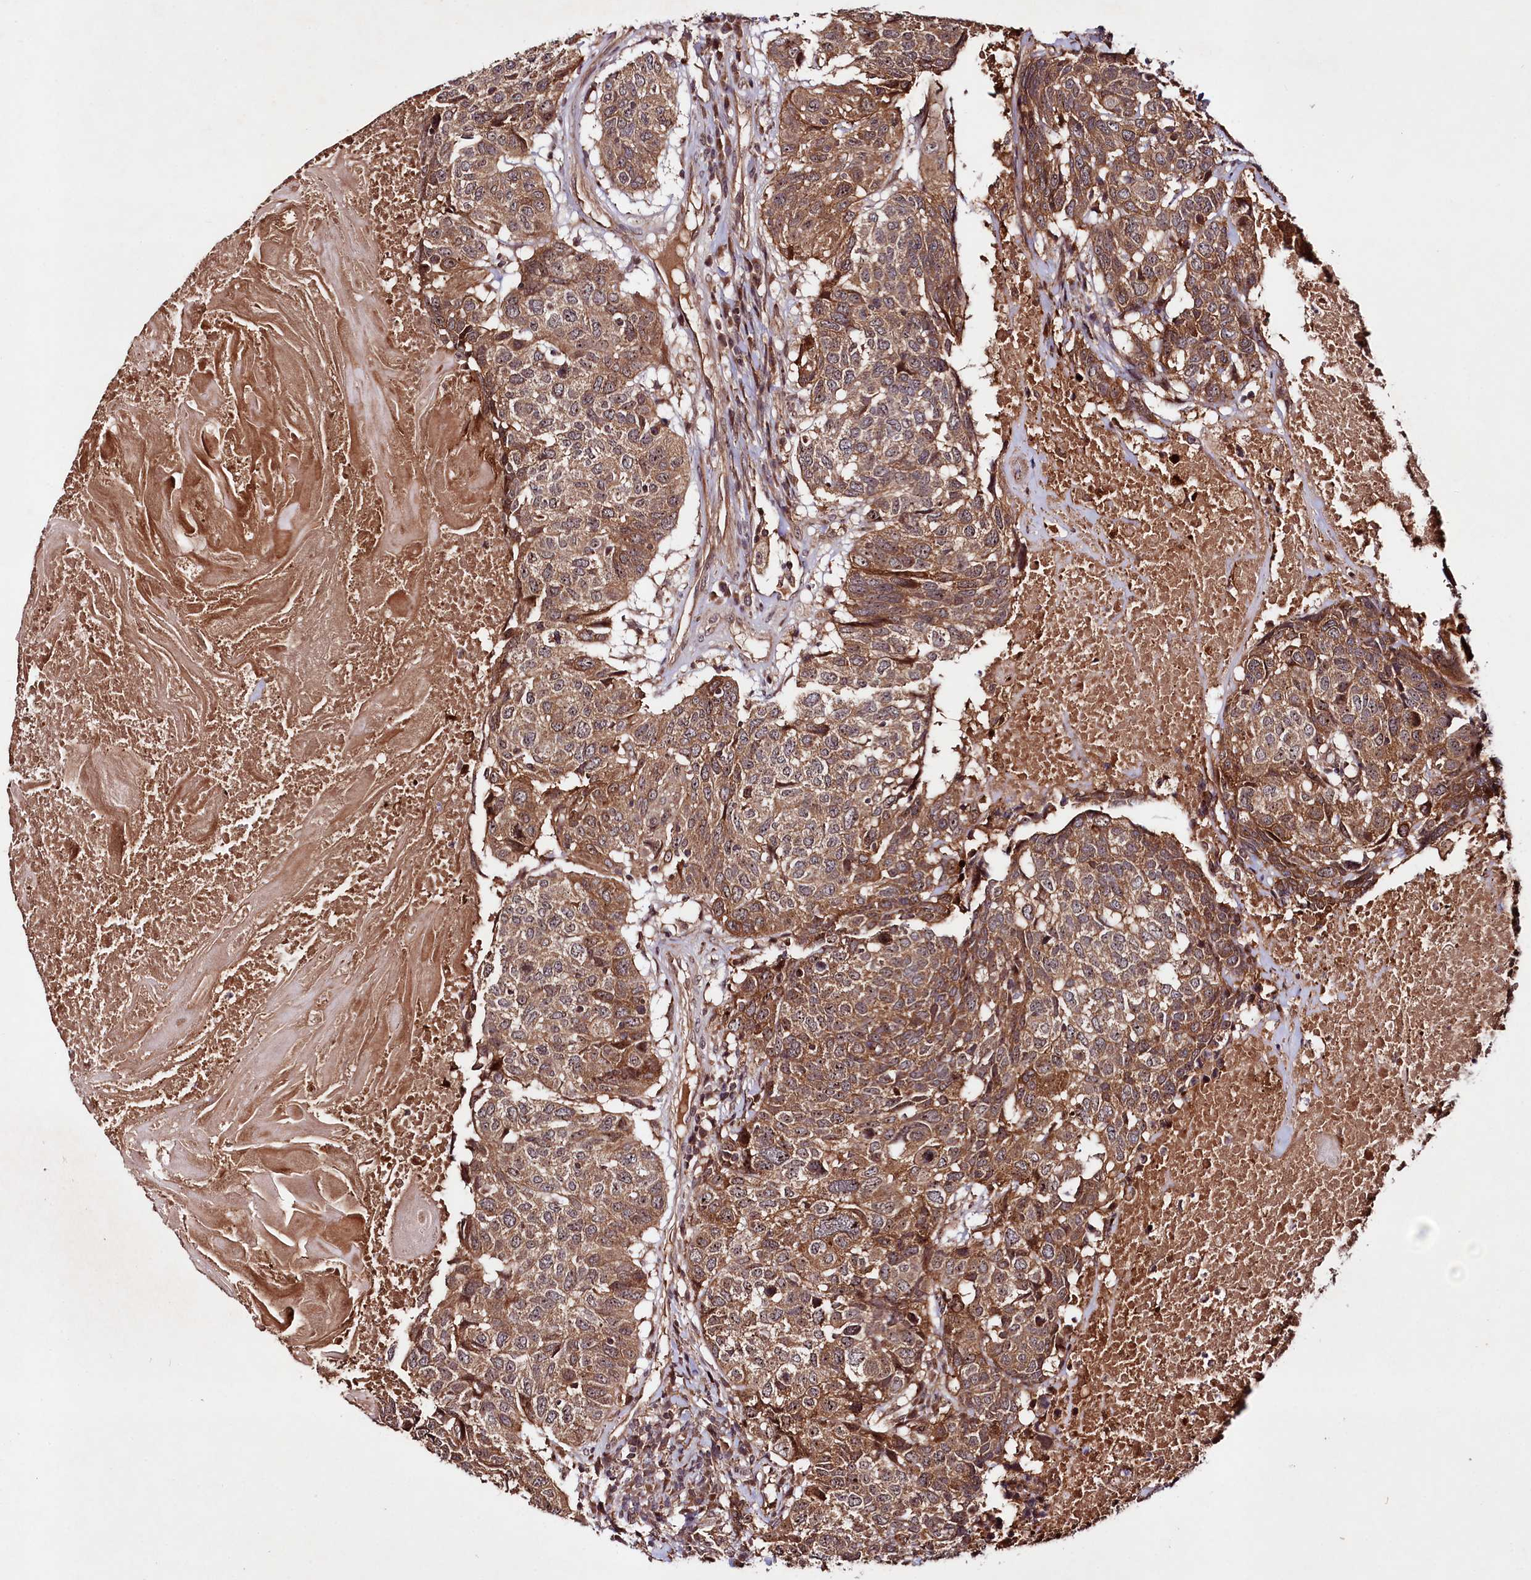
{"staining": {"intensity": "moderate", "quantity": ">75%", "location": "cytoplasmic/membranous"}, "tissue": "head and neck cancer", "cell_type": "Tumor cells", "image_type": "cancer", "snomed": [{"axis": "morphology", "description": "Squamous cell carcinoma, NOS"}, {"axis": "topography", "description": "Head-Neck"}], "caption": "The image displays staining of squamous cell carcinoma (head and neck), revealing moderate cytoplasmic/membranous protein staining (brown color) within tumor cells.", "gene": "NEDD1", "patient": {"sex": "male", "age": 66}}